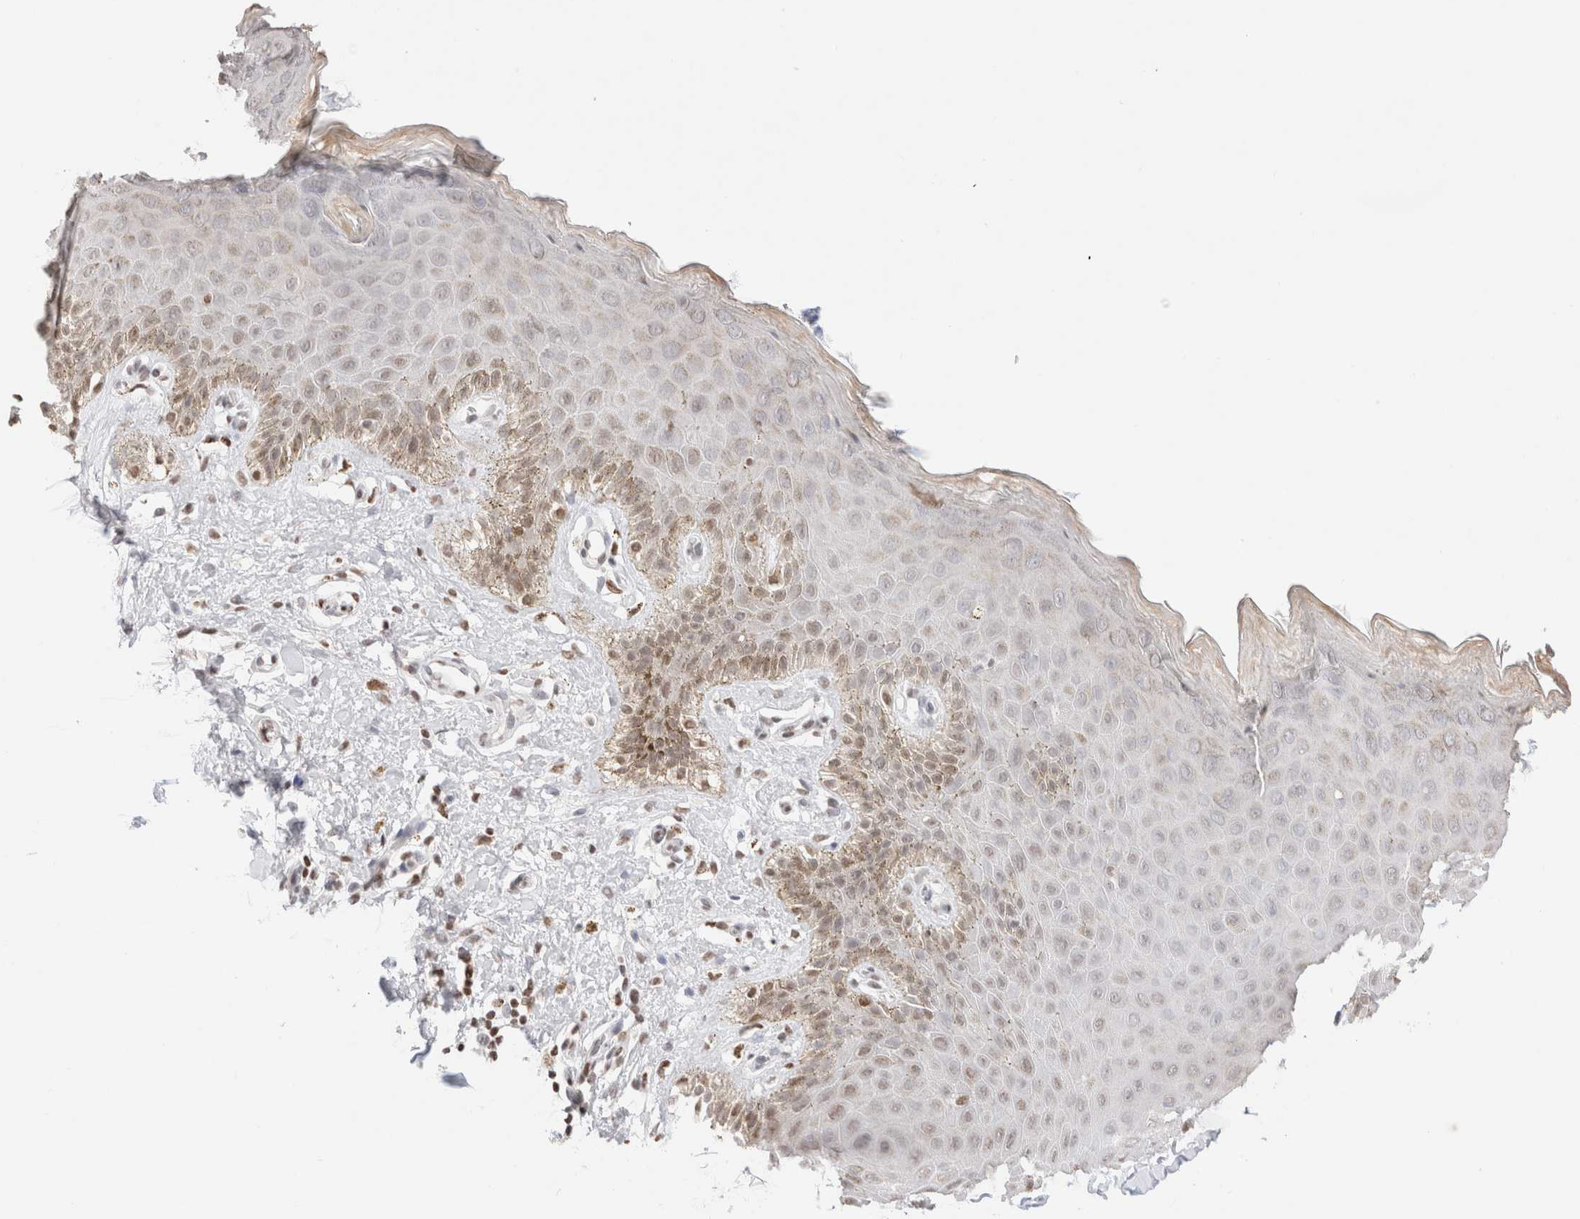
{"staining": {"intensity": "moderate", "quantity": "<25%", "location": "cytoplasmic/membranous,nuclear"}, "tissue": "skin", "cell_type": "Epidermal cells", "image_type": "normal", "snomed": [{"axis": "morphology", "description": "Normal tissue, NOS"}, {"axis": "topography", "description": "Anal"}], "caption": "Skin stained with IHC exhibits moderate cytoplasmic/membranous,nuclear staining in approximately <25% of epidermal cells. The protein of interest is stained brown, and the nuclei are stained in blue (DAB IHC with brightfield microscopy, high magnification).", "gene": "SUPT3H", "patient": {"sex": "male", "age": 44}}